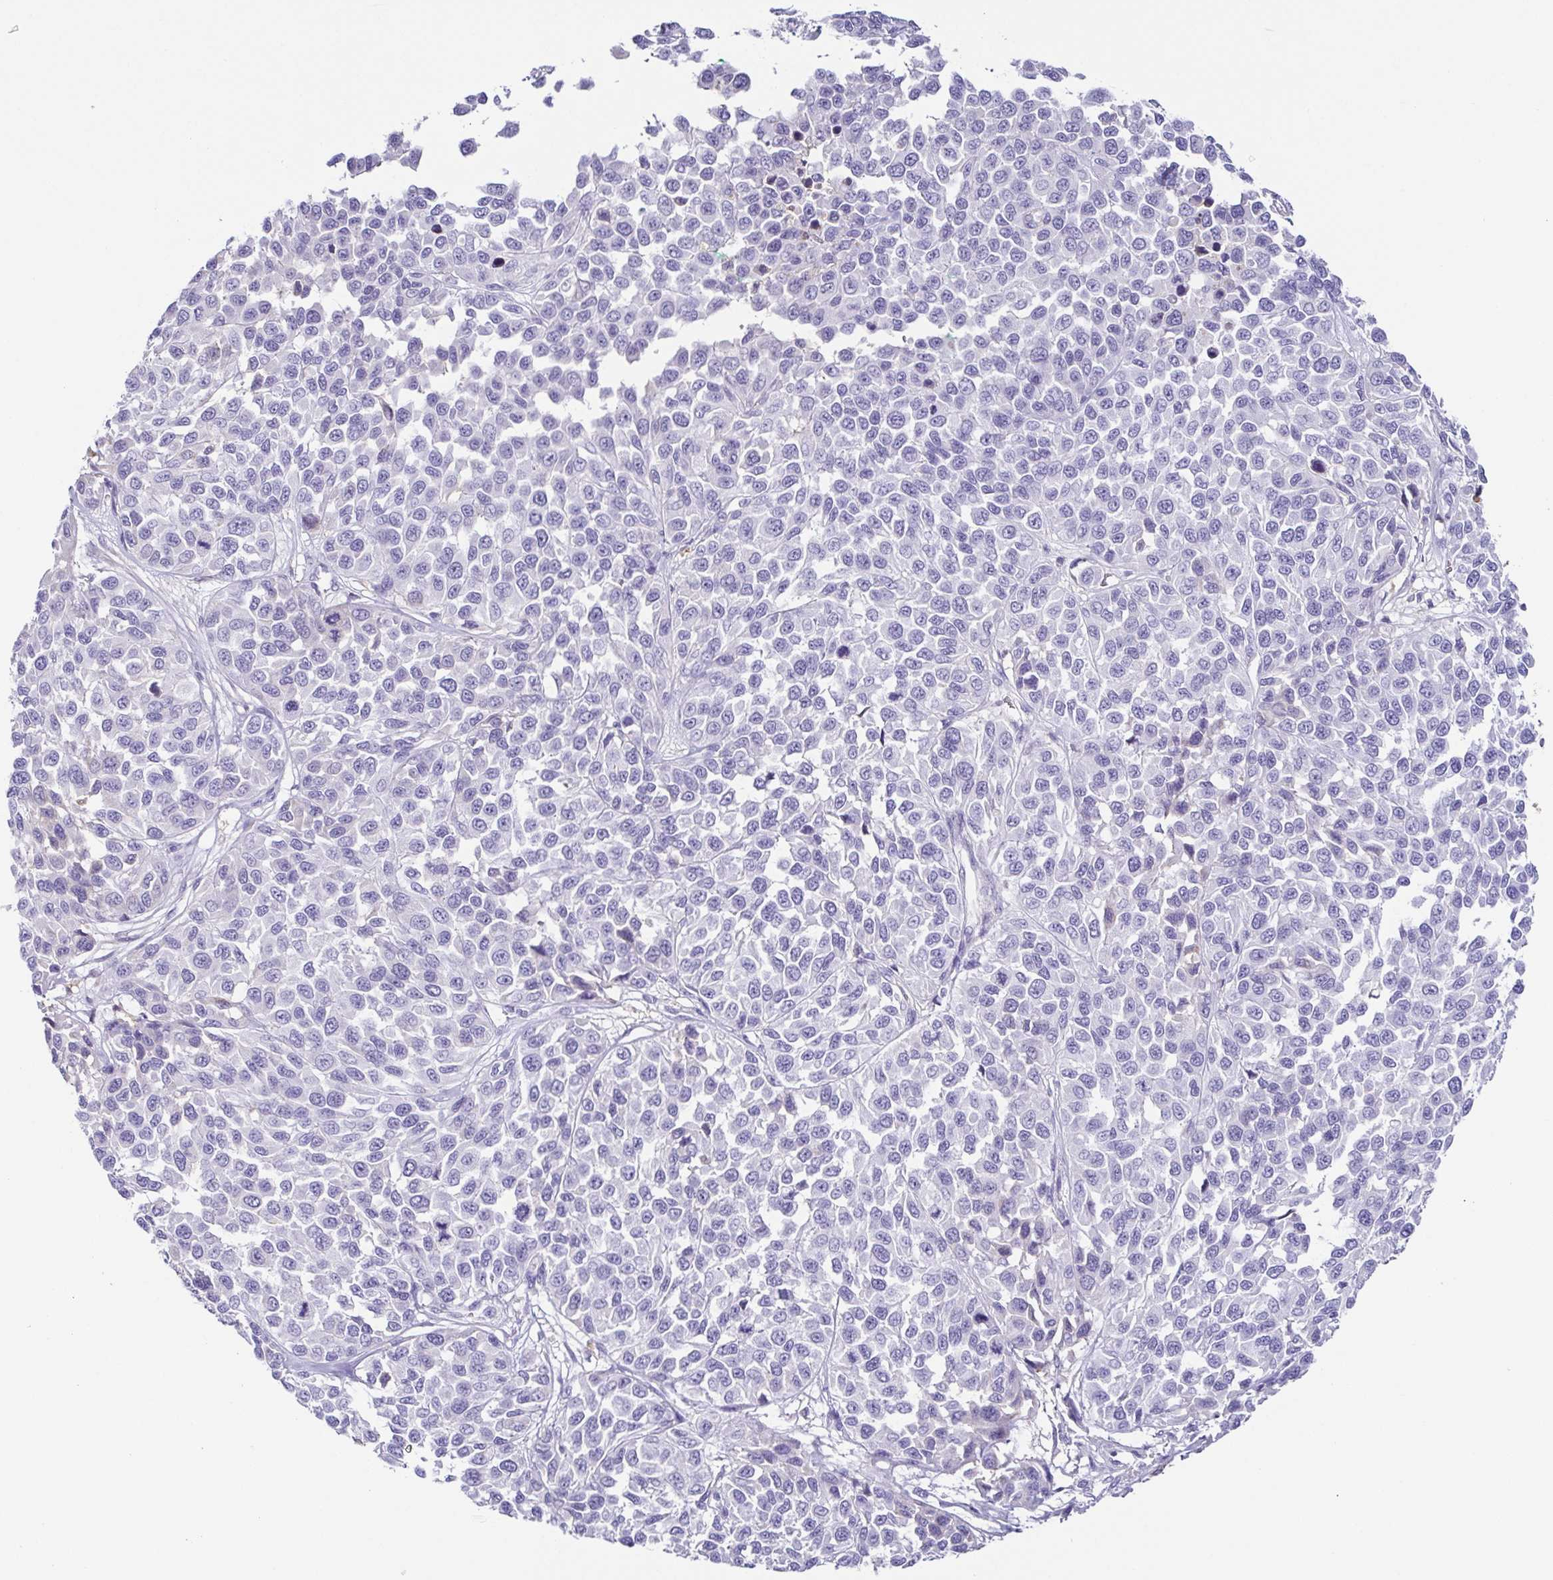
{"staining": {"intensity": "negative", "quantity": "none", "location": "none"}, "tissue": "melanoma", "cell_type": "Tumor cells", "image_type": "cancer", "snomed": [{"axis": "morphology", "description": "Malignant melanoma, NOS"}, {"axis": "topography", "description": "Skin"}], "caption": "Immunohistochemistry (IHC) image of human melanoma stained for a protein (brown), which exhibits no staining in tumor cells.", "gene": "ANXA10", "patient": {"sex": "male", "age": 62}}